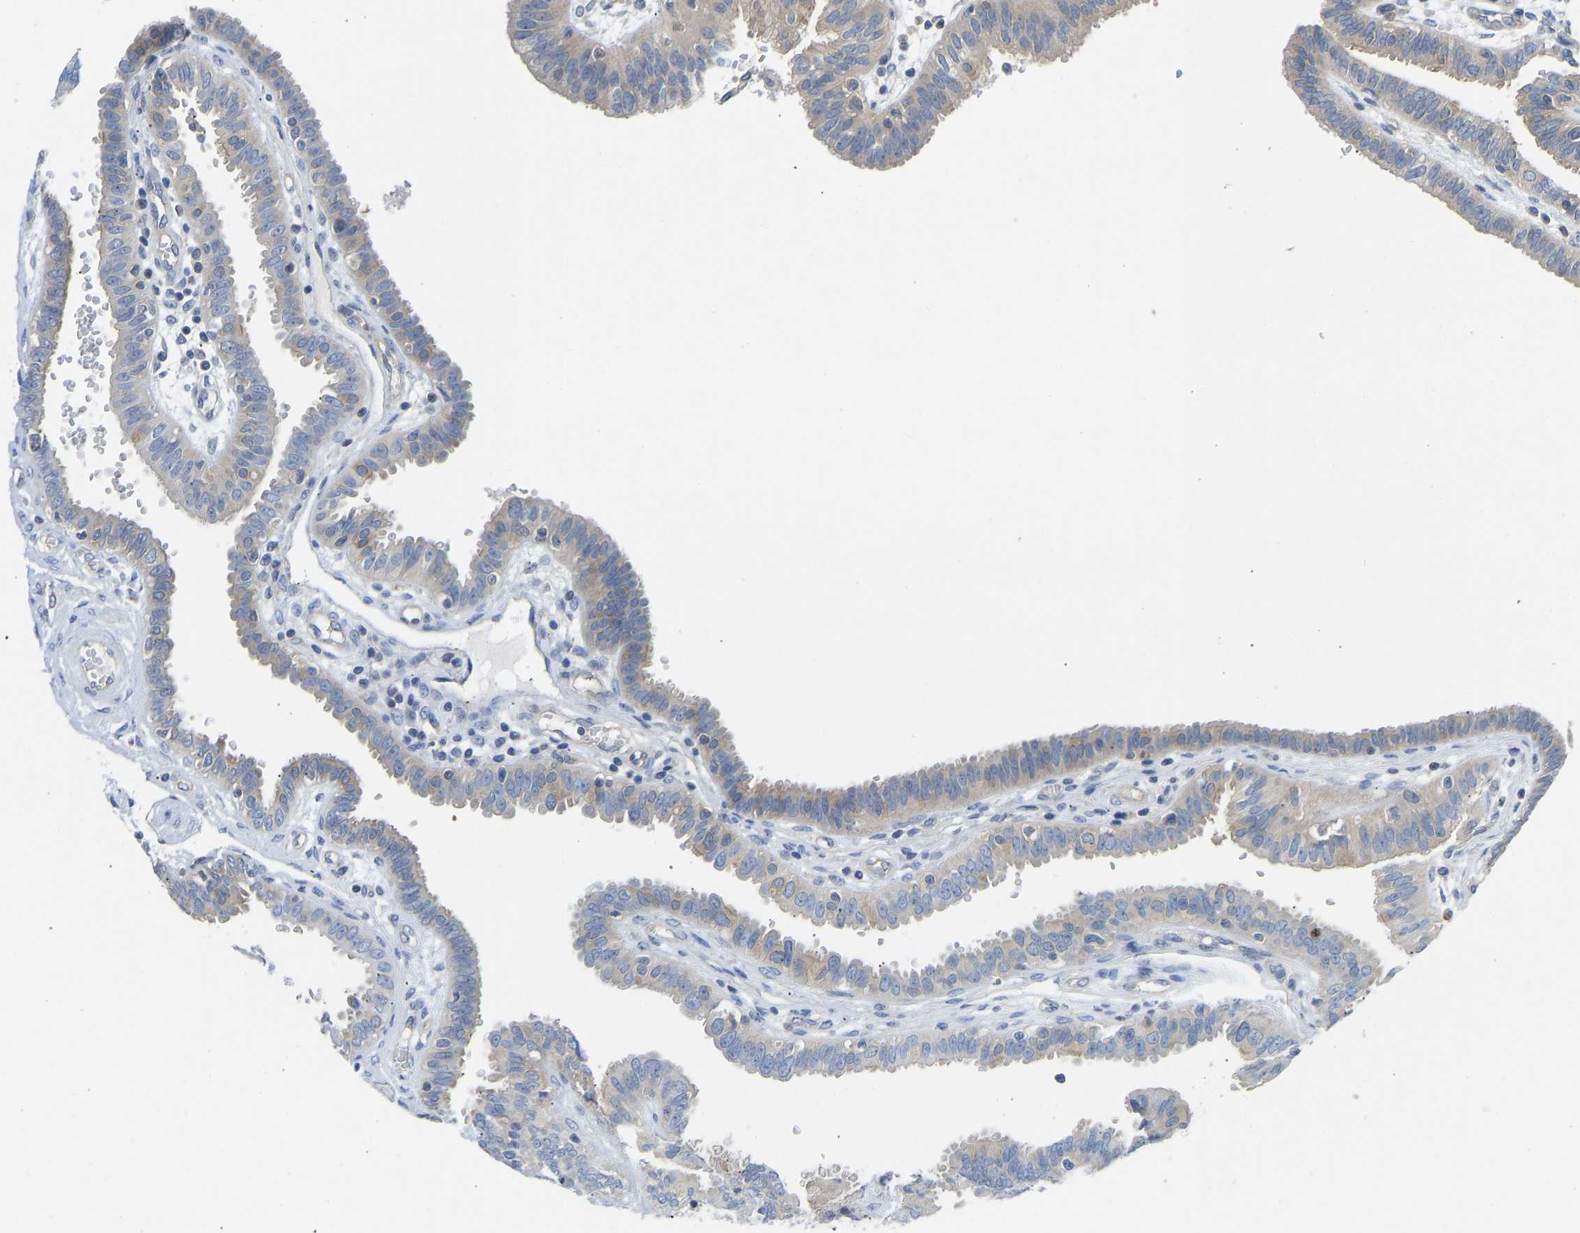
{"staining": {"intensity": "weak", "quantity": ">75%", "location": "cytoplasmic/membranous"}, "tissue": "fallopian tube", "cell_type": "Glandular cells", "image_type": "normal", "snomed": [{"axis": "morphology", "description": "Normal tissue, NOS"}, {"axis": "topography", "description": "Fallopian tube"}, {"axis": "topography", "description": "Placenta"}], "caption": "Immunohistochemical staining of unremarkable fallopian tube displays low levels of weak cytoplasmic/membranous expression in about >75% of glandular cells.", "gene": "PPP3CA", "patient": {"sex": "female", "age": 32}}